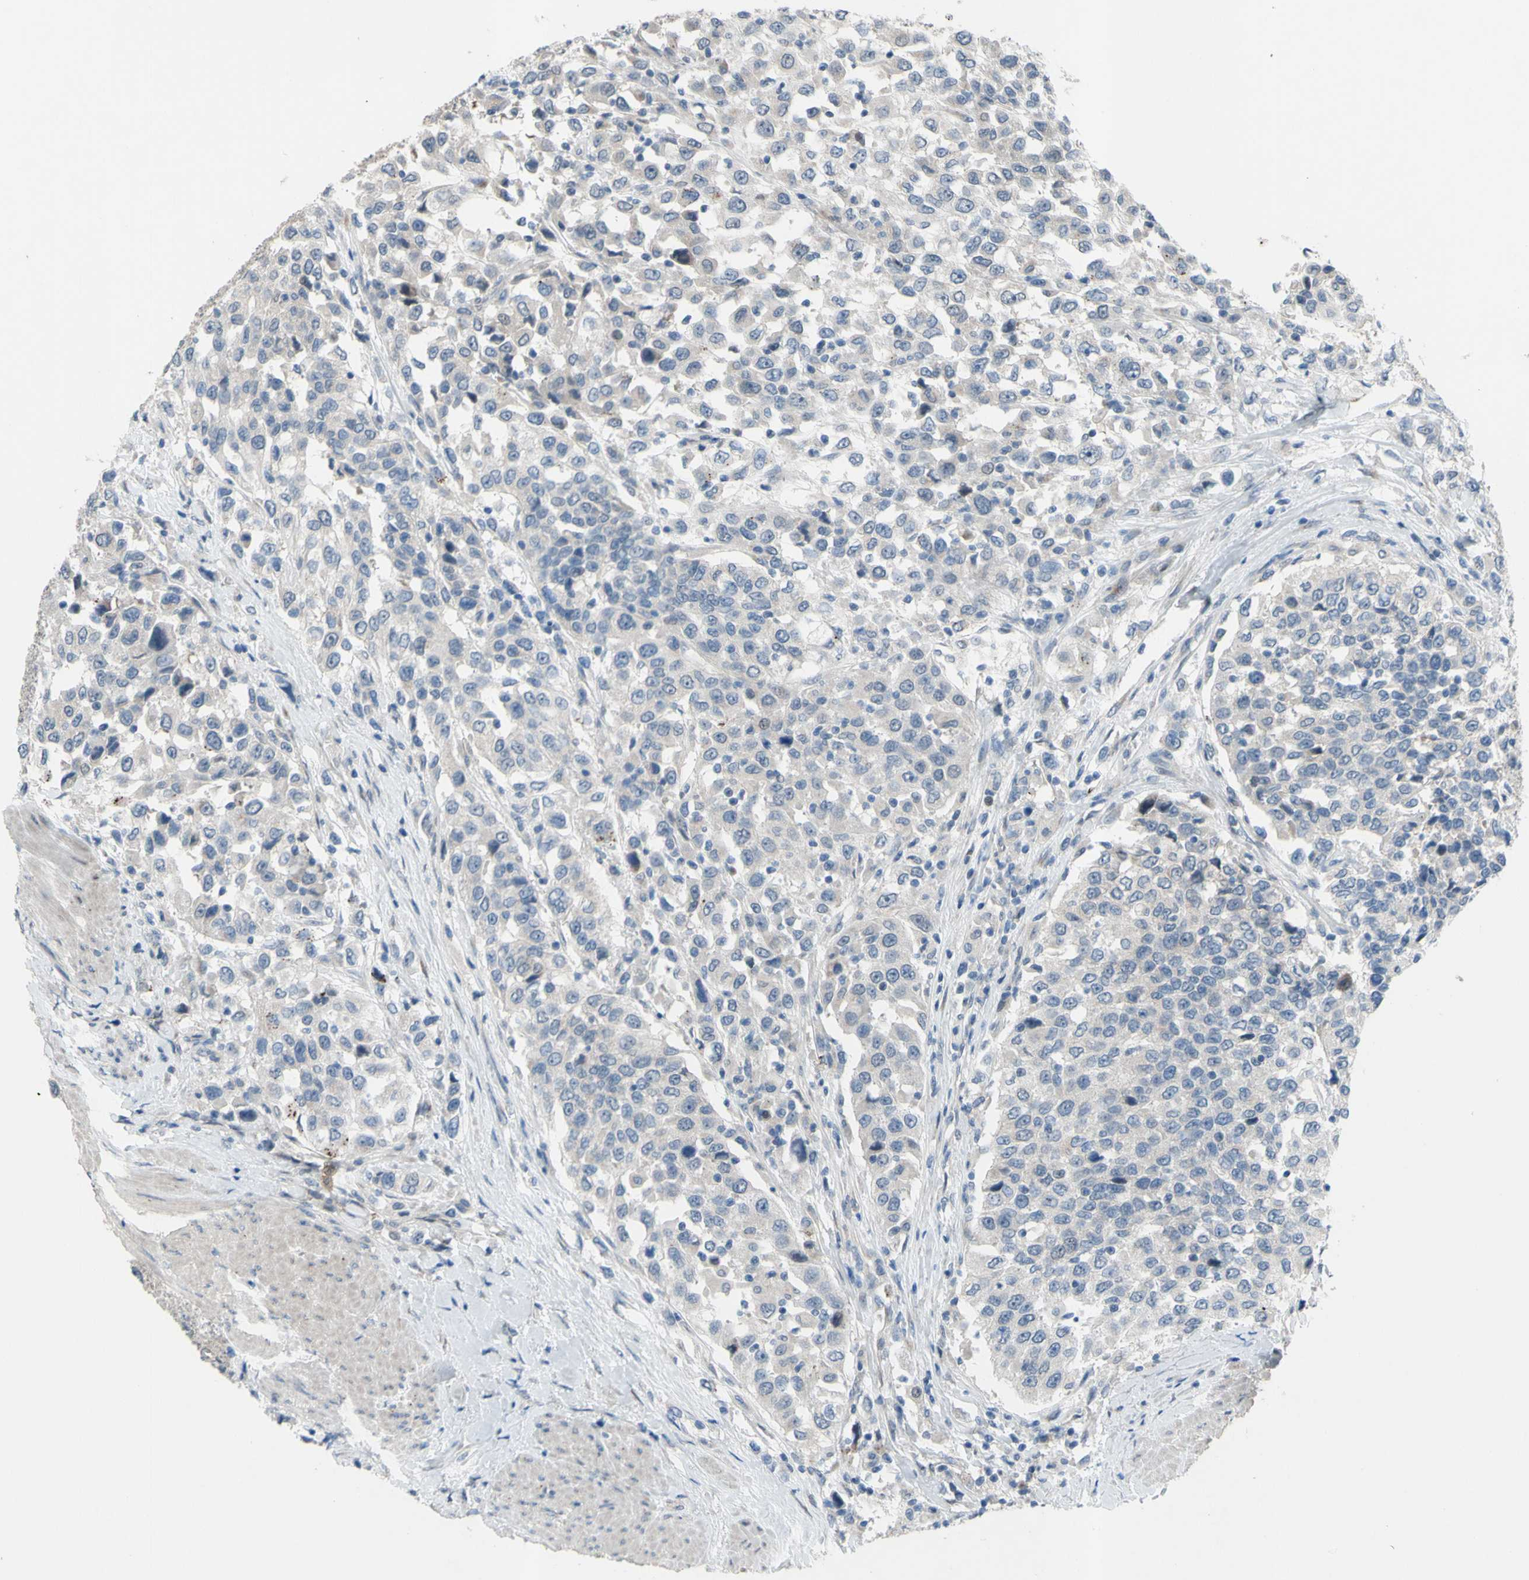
{"staining": {"intensity": "weak", "quantity": ">75%", "location": "cytoplasmic/membranous"}, "tissue": "urothelial cancer", "cell_type": "Tumor cells", "image_type": "cancer", "snomed": [{"axis": "morphology", "description": "Urothelial carcinoma, High grade"}, {"axis": "topography", "description": "Urinary bladder"}], "caption": "Protein staining reveals weak cytoplasmic/membranous staining in about >75% of tumor cells in urothelial cancer.", "gene": "GRAMD2B", "patient": {"sex": "female", "age": 80}}